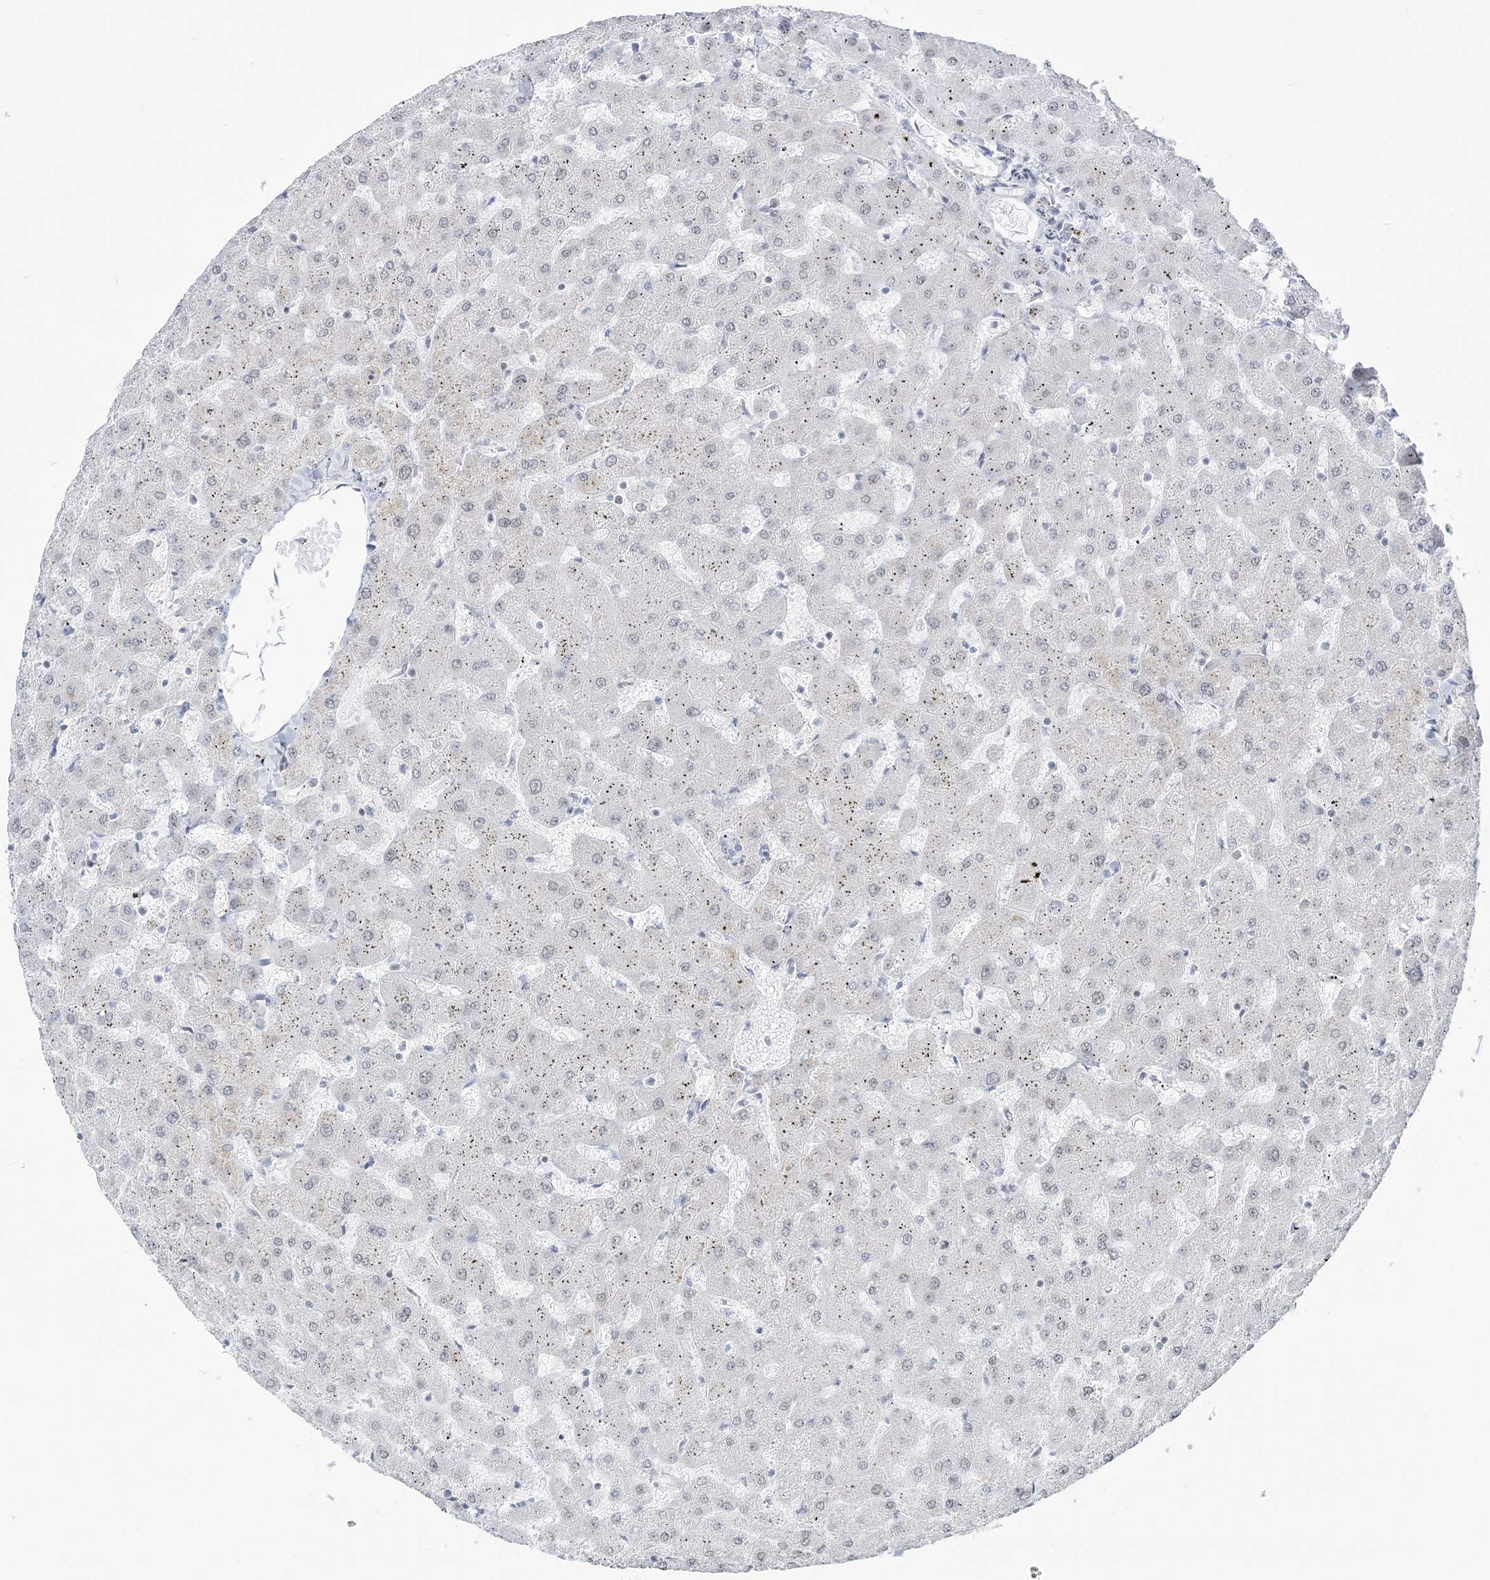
{"staining": {"intensity": "negative", "quantity": "none", "location": "none"}, "tissue": "liver", "cell_type": "Cholangiocytes", "image_type": "normal", "snomed": [{"axis": "morphology", "description": "Normal tissue, NOS"}, {"axis": "topography", "description": "Liver"}], "caption": "Liver was stained to show a protein in brown. There is no significant expression in cholangiocytes. (DAB immunohistochemistry (IHC) visualized using brightfield microscopy, high magnification).", "gene": "DDX21", "patient": {"sex": "female", "age": 63}}